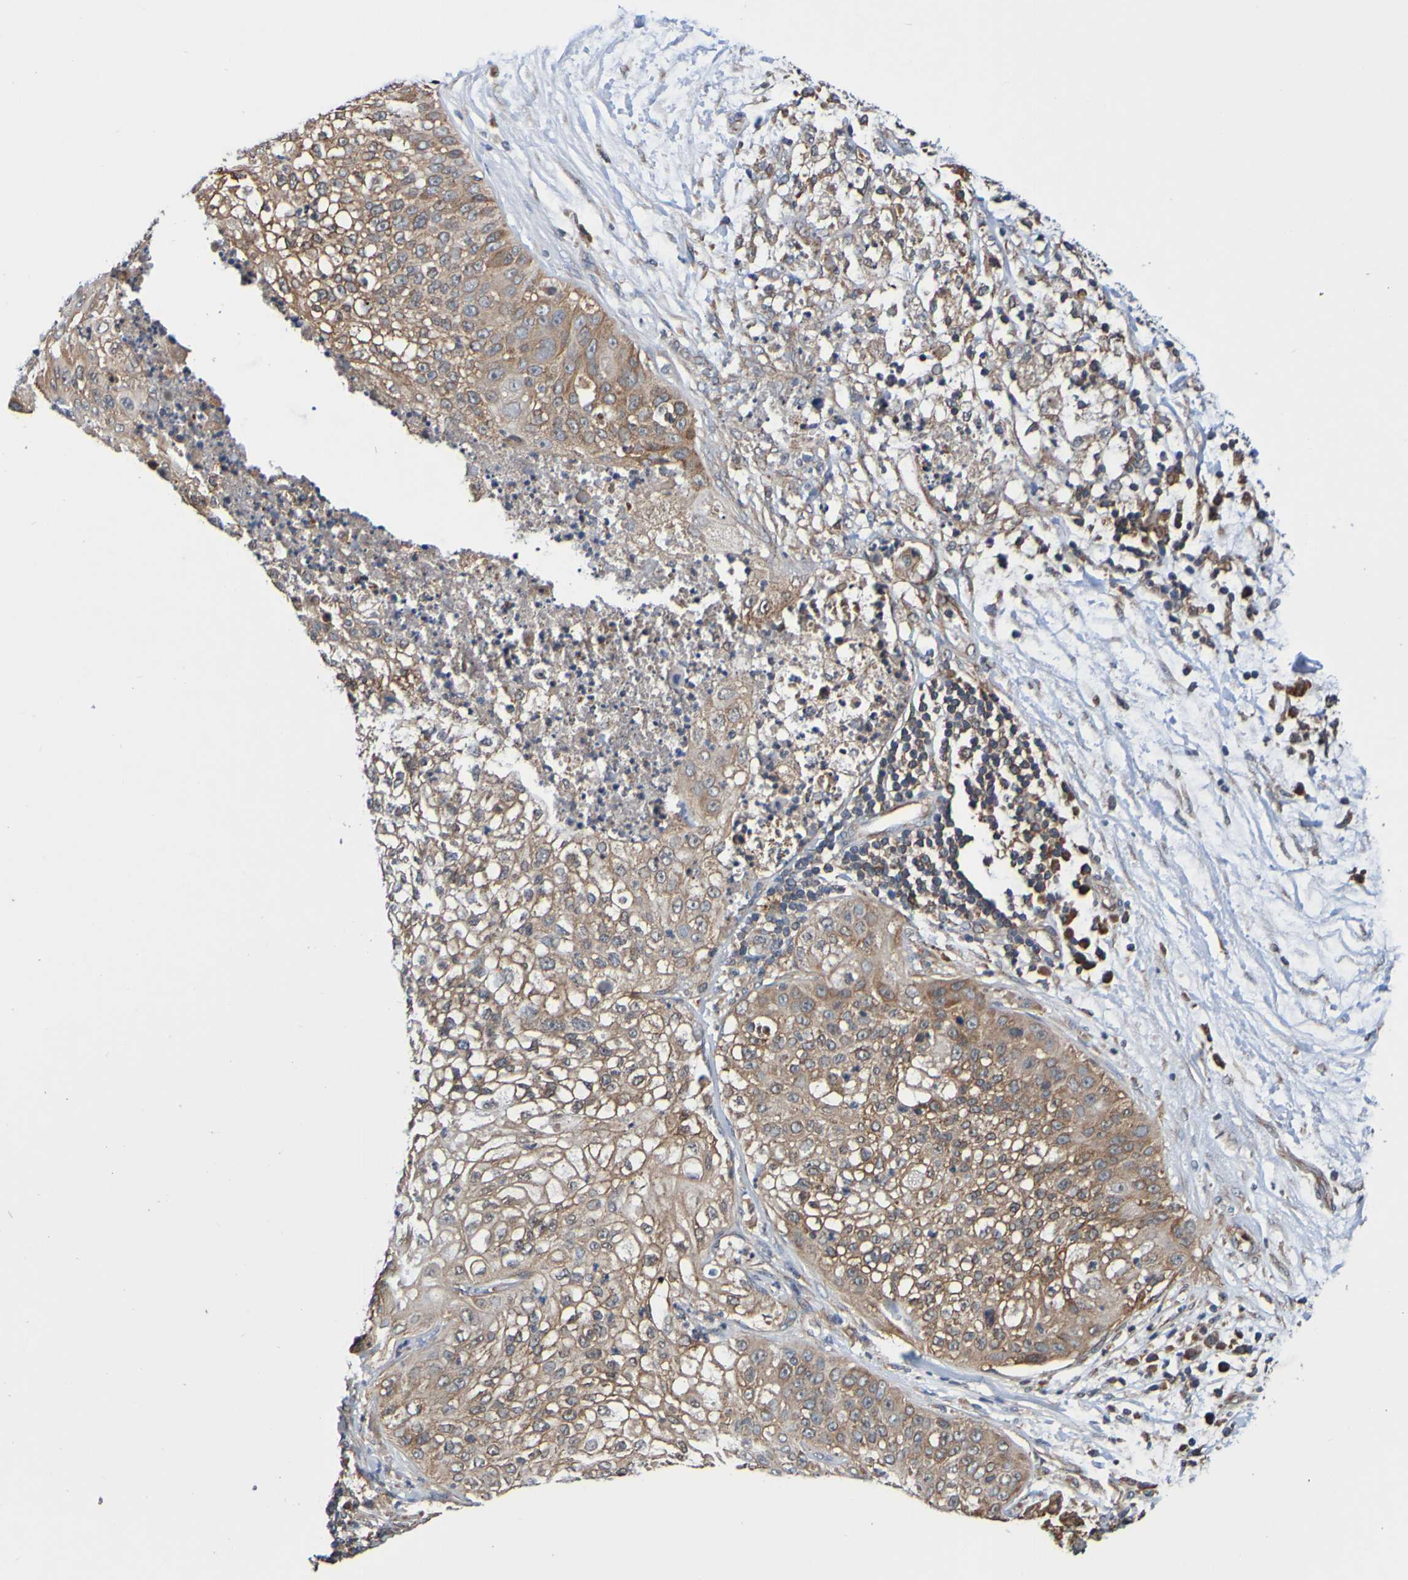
{"staining": {"intensity": "weak", "quantity": ">75%", "location": "cytoplasmic/membranous"}, "tissue": "lung cancer", "cell_type": "Tumor cells", "image_type": "cancer", "snomed": [{"axis": "morphology", "description": "Inflammation, NOS"}, {"axis": "morphology", "description": "Squamous cell carcinoma, NOS"}, {"axis": "topography", "description": "Lymph node"}, {"axis": "topography", "description": "Soft tissue"}, {"axis": "topography", "description": "Lung"}], "caption": "This histopathology image reveals squamous cell carcinoma (lung) stained with immunohistochemistry to label a protein in brown. The cytoplasmic/membranous of tumor cells show weak positivity for the protein. Nuclei are counter-stained blue.", "gene": "AXIN1", "patient": {"sex": "male", "age": 66}}